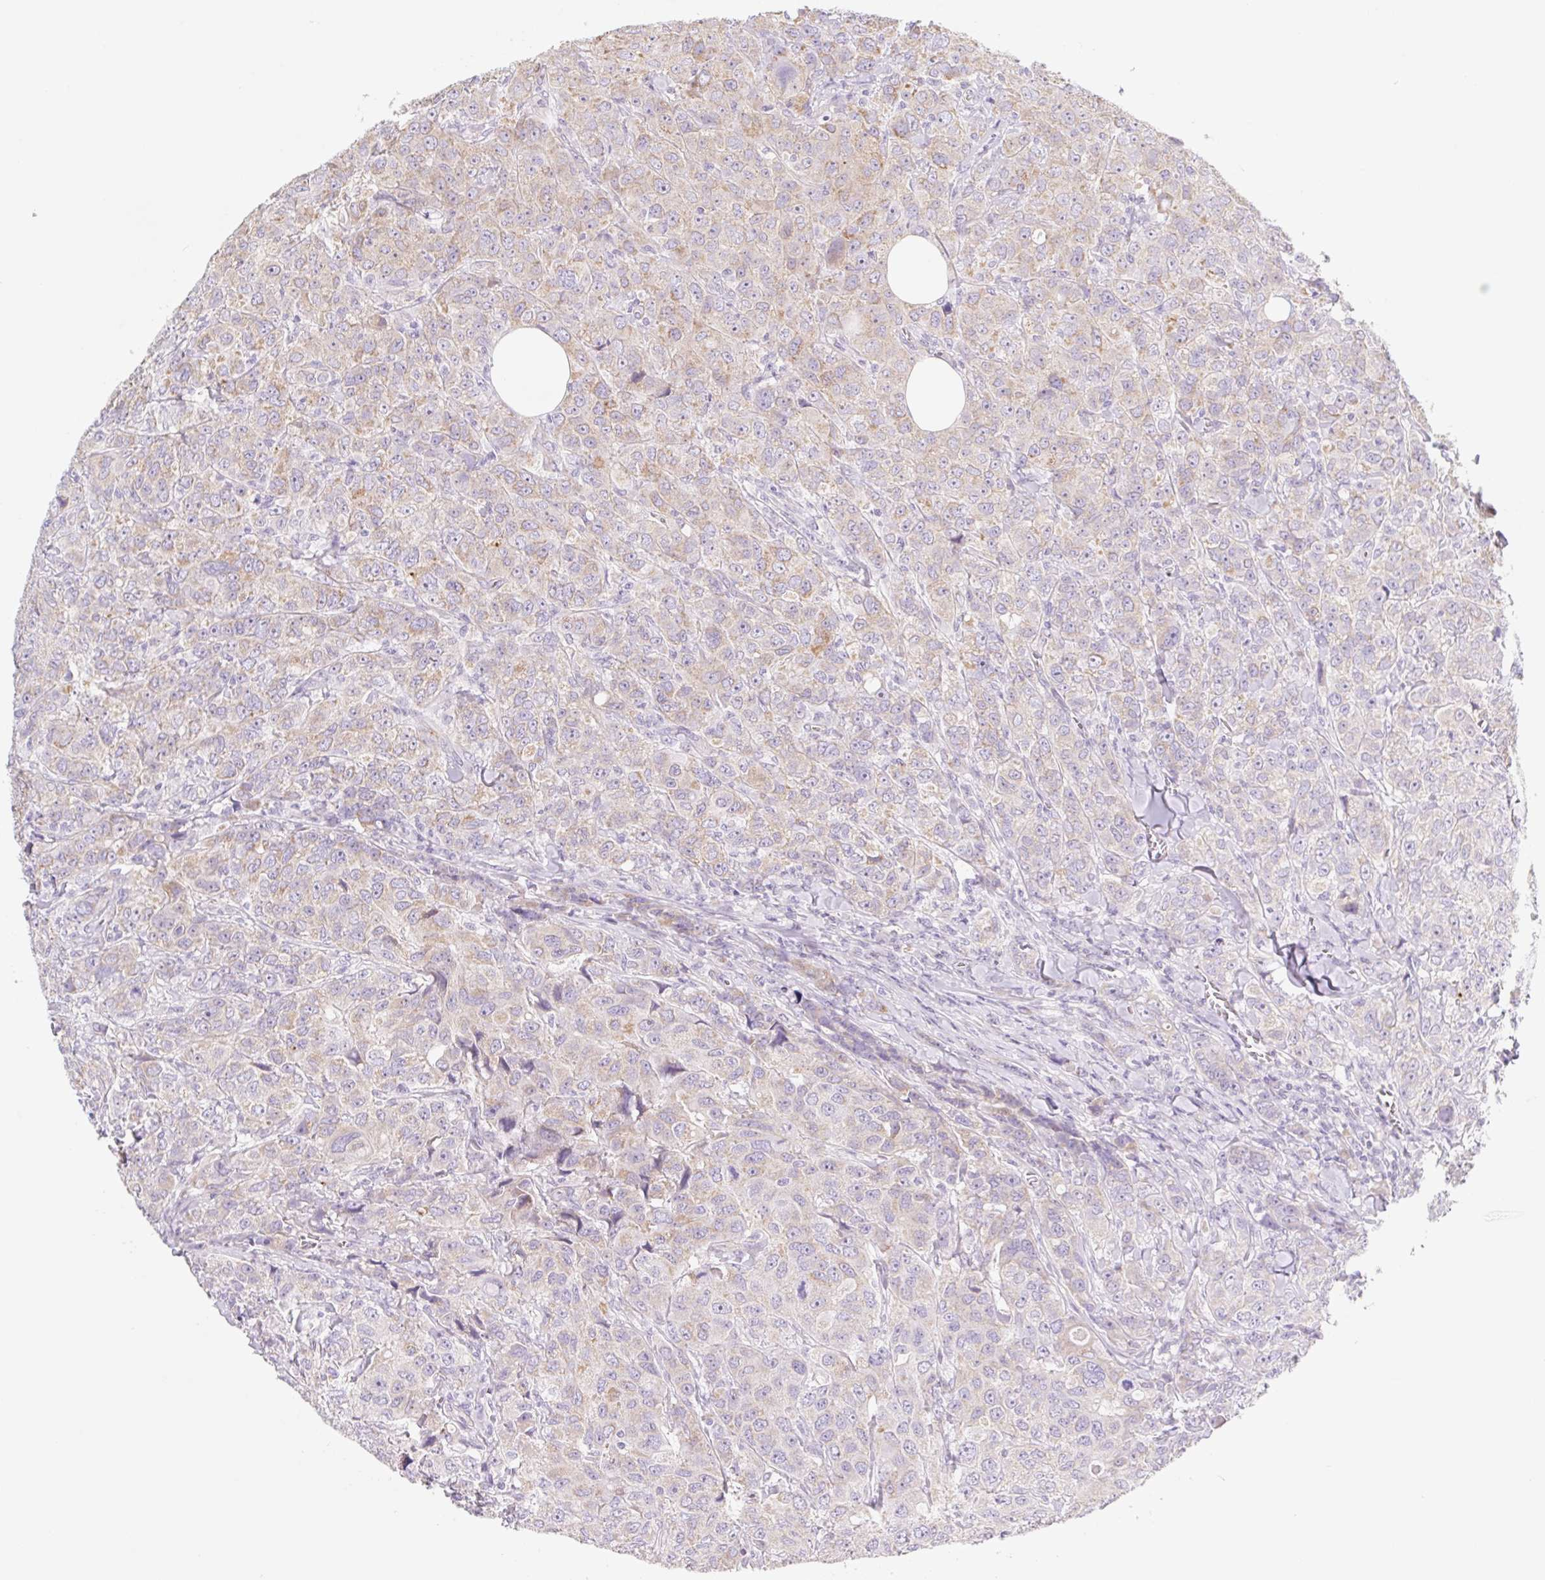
{"staining": {"intensity": "weak", "quantity": "25%-75%", "location": "cytoplasmic/membranous"}, "tissue": "breast cancer", "cell_type": "Tumor cells", "image_type": "cancer", "snomed": [{"axis": "morphology", "description": "Duct carcinoma"}, {"axis": "topography", "description": "Breast"}], "caption": "Human breast cancer (infiltrating ductal carcinoma) stained for a protein (brown) reveals weak cytoplasmic/membranous positive positivity in about 25%-75% of tumor cells.", "gene": "LYVE1", "patient": {"sex": "female", "age": 43}}